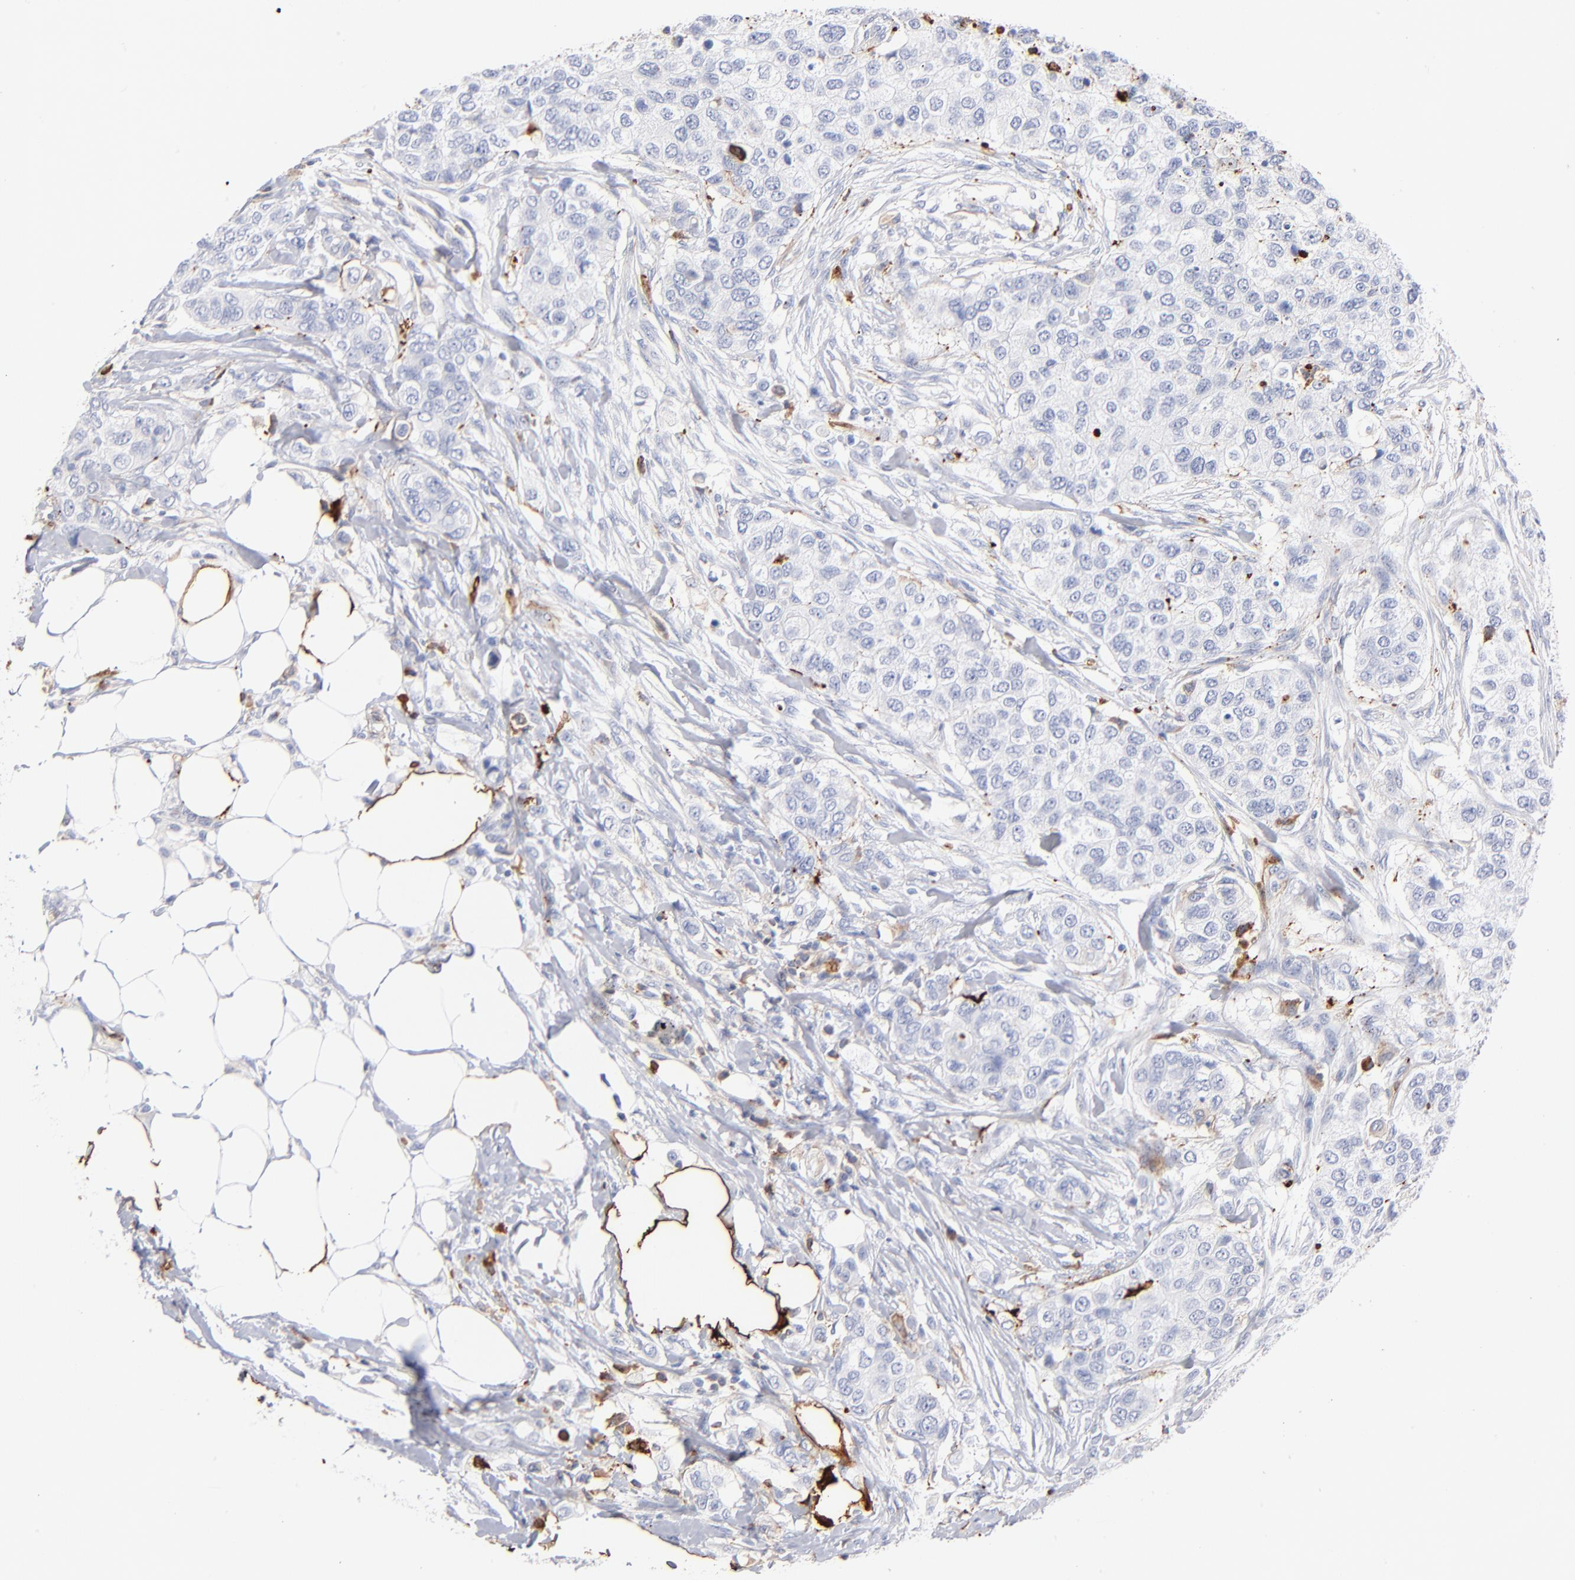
{"staining": {"intensity": "negative", "quantity": "none", "location": "none"}, "tissue": "breast cancer", "cell_type": "Tumor cells", "image_type": "cancer", "snomed": [{"axis": "morphology", "description": "Normal tissue, NOS"}, {"axis": "morphology", "description": "Duct carcinoma"}, {"axis": "topography", "description": "Breast"}], "caption": "Micrograph shows no protein expression in tumor cells of breast cancer tissue.", "gene": "APOH", "patient": {"sex": "female", "age": 49}}